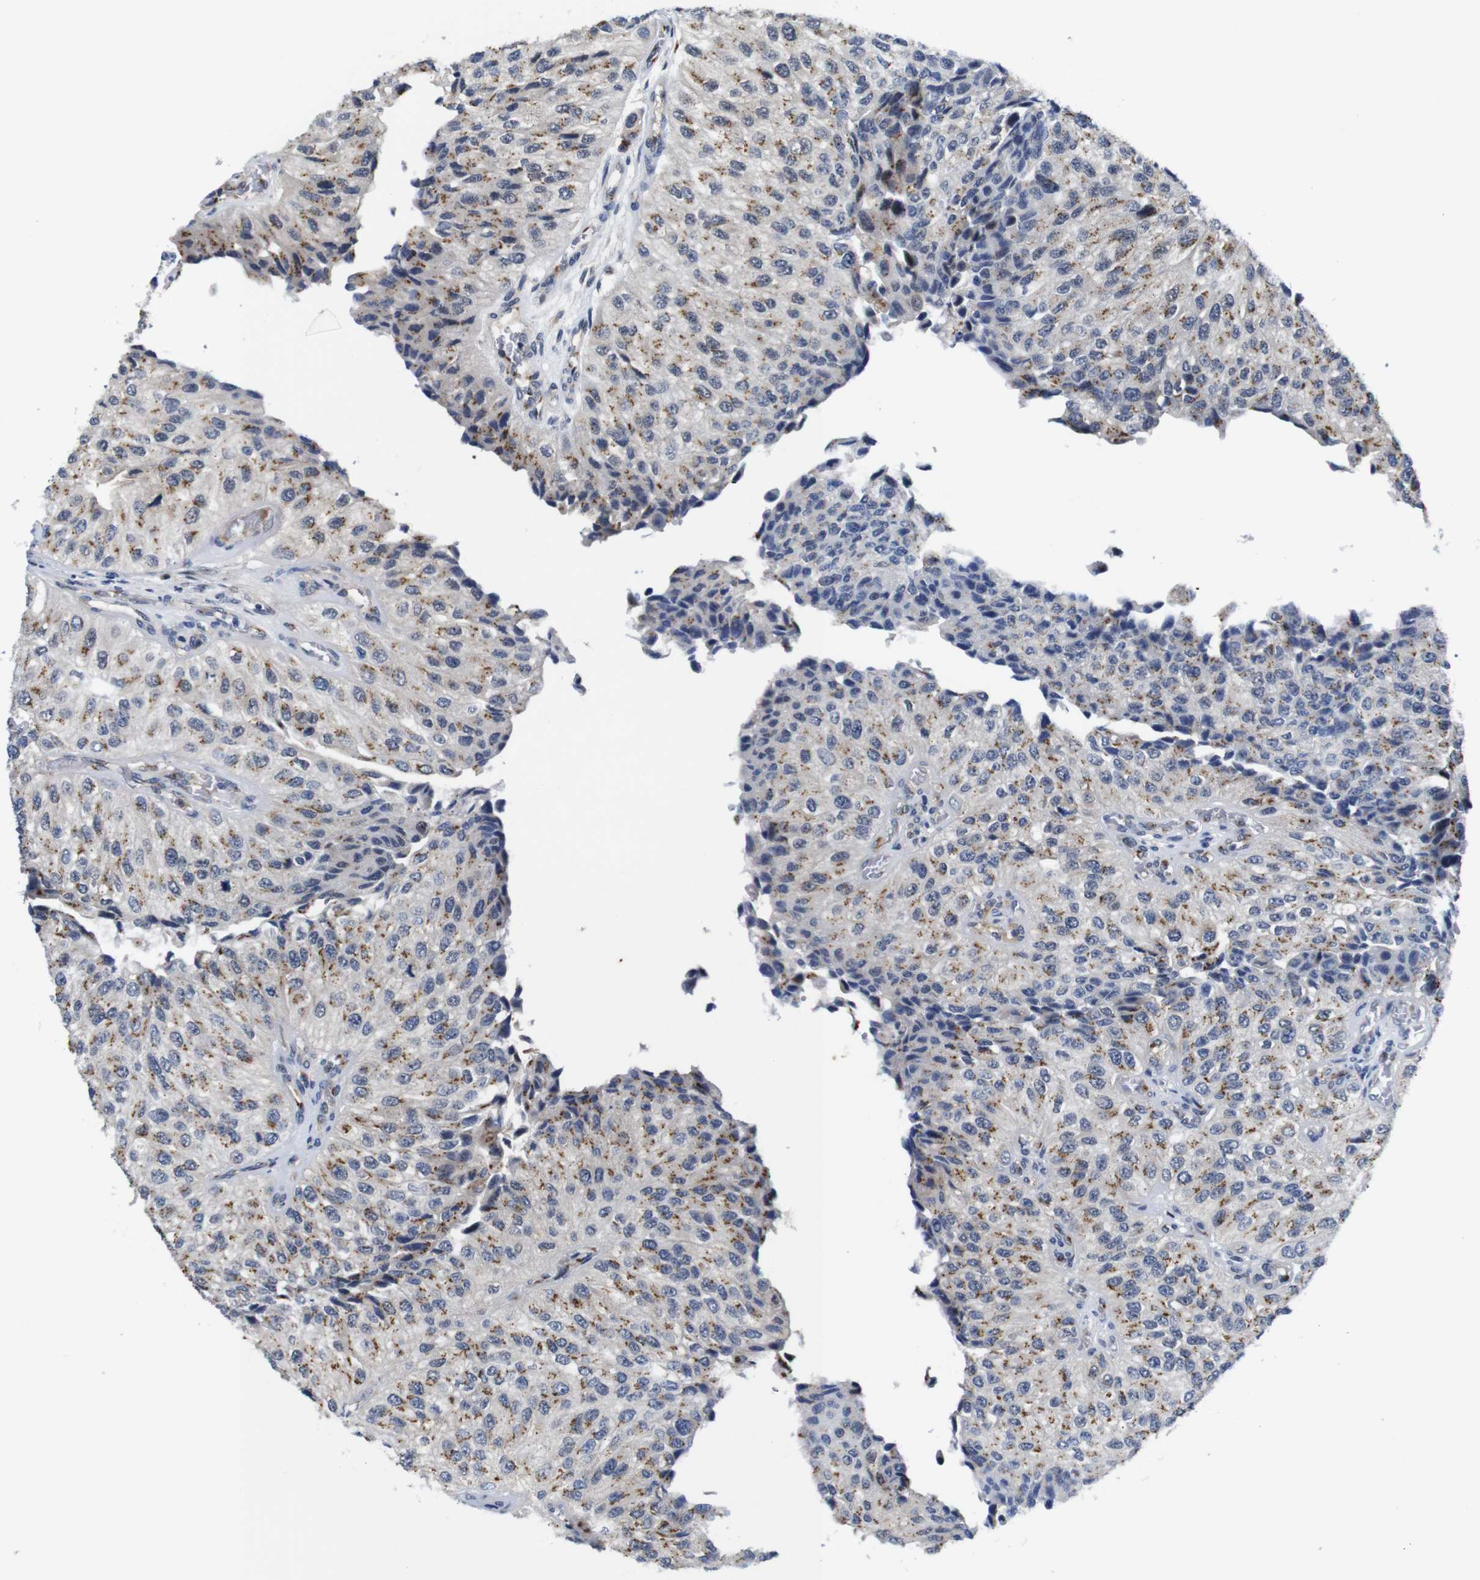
{"staining": {"intensity": "moderate", "quantity": ">75%", "location": "cytoplasmic/membranous"}, "tissue": "urothelial cancer", "cell_type": "Tumor cells", "image_type": "cancer", "snomed": [{"axis": "morphology", "description": "Urothelial carcinoma, High grade"}, {"axis": "topography", "description": "Kidney"}, {"axis": "topography", "description": "Urinary bladder"}], "caption": "High-grade urothelial carcinoma was stained to show a protein in brown. There is medium levels of moderate cytoplasmic/membranous expression in approximately >75% of tumor cells.", "gene": "FURIN", "patient": {"sex": "male", "age": 77}}